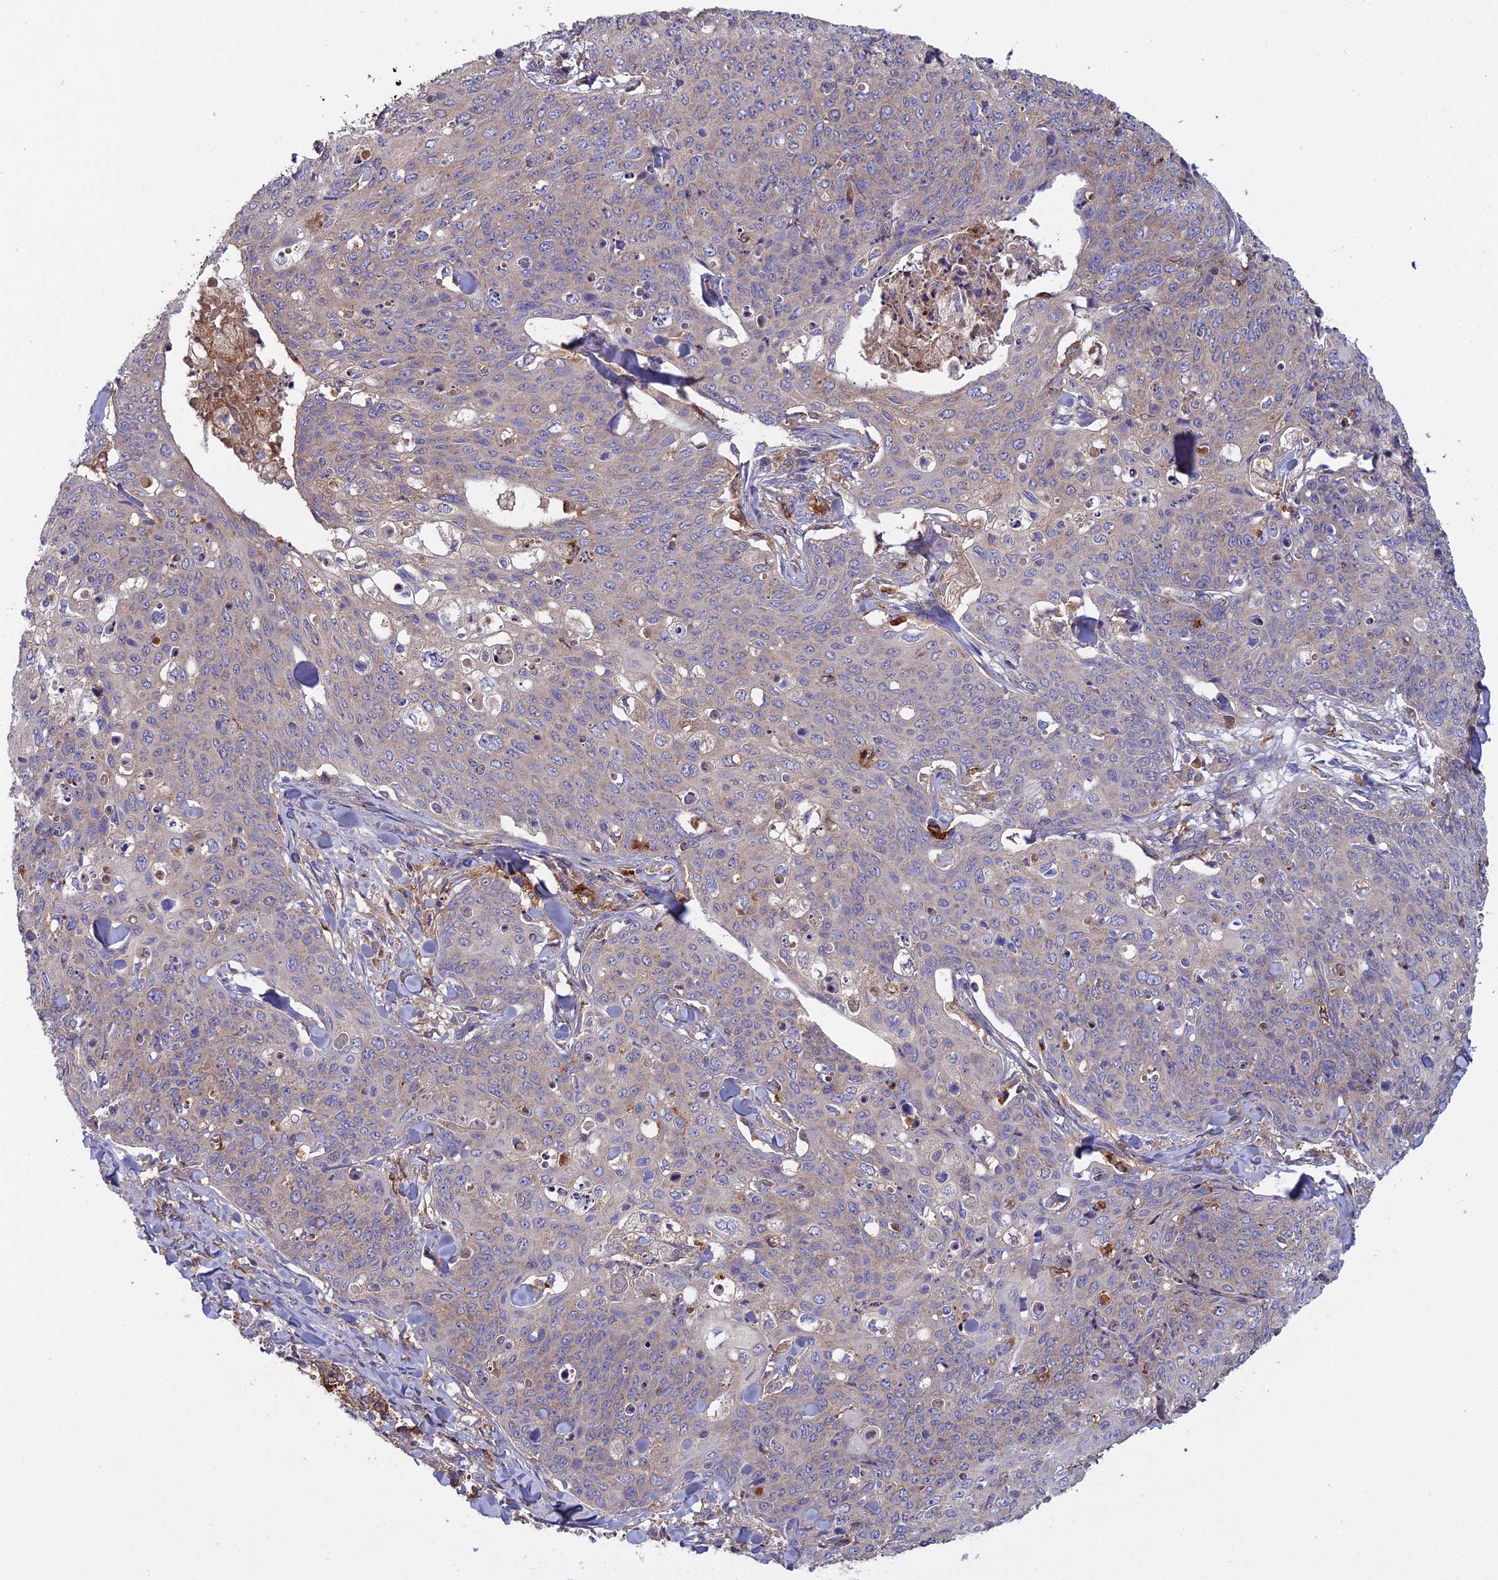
{"staining": {"intensity": "weak", "quantity": "25%-75%", "location": "cytoplasmic/membranous"}, "tissue": "skin cancer", "cell_type": "Tumor cells", "image_type": "cancer", "snomed": [{"axis": "morphology", "description": "Squamous cell carcinoma, NOS"}, {"axis": "topography", "description": "Skin"}, {"axis": "topography", "description": "Vulva"}], "caption": "Tumor cells show low levels of weak cytoplasmic/membranous staining in approximately 25%-75% of cells in human squamous cell carcinoma (skin).", "gene": "CCDC167", "patient": {"sex": "female", "age": 85}}